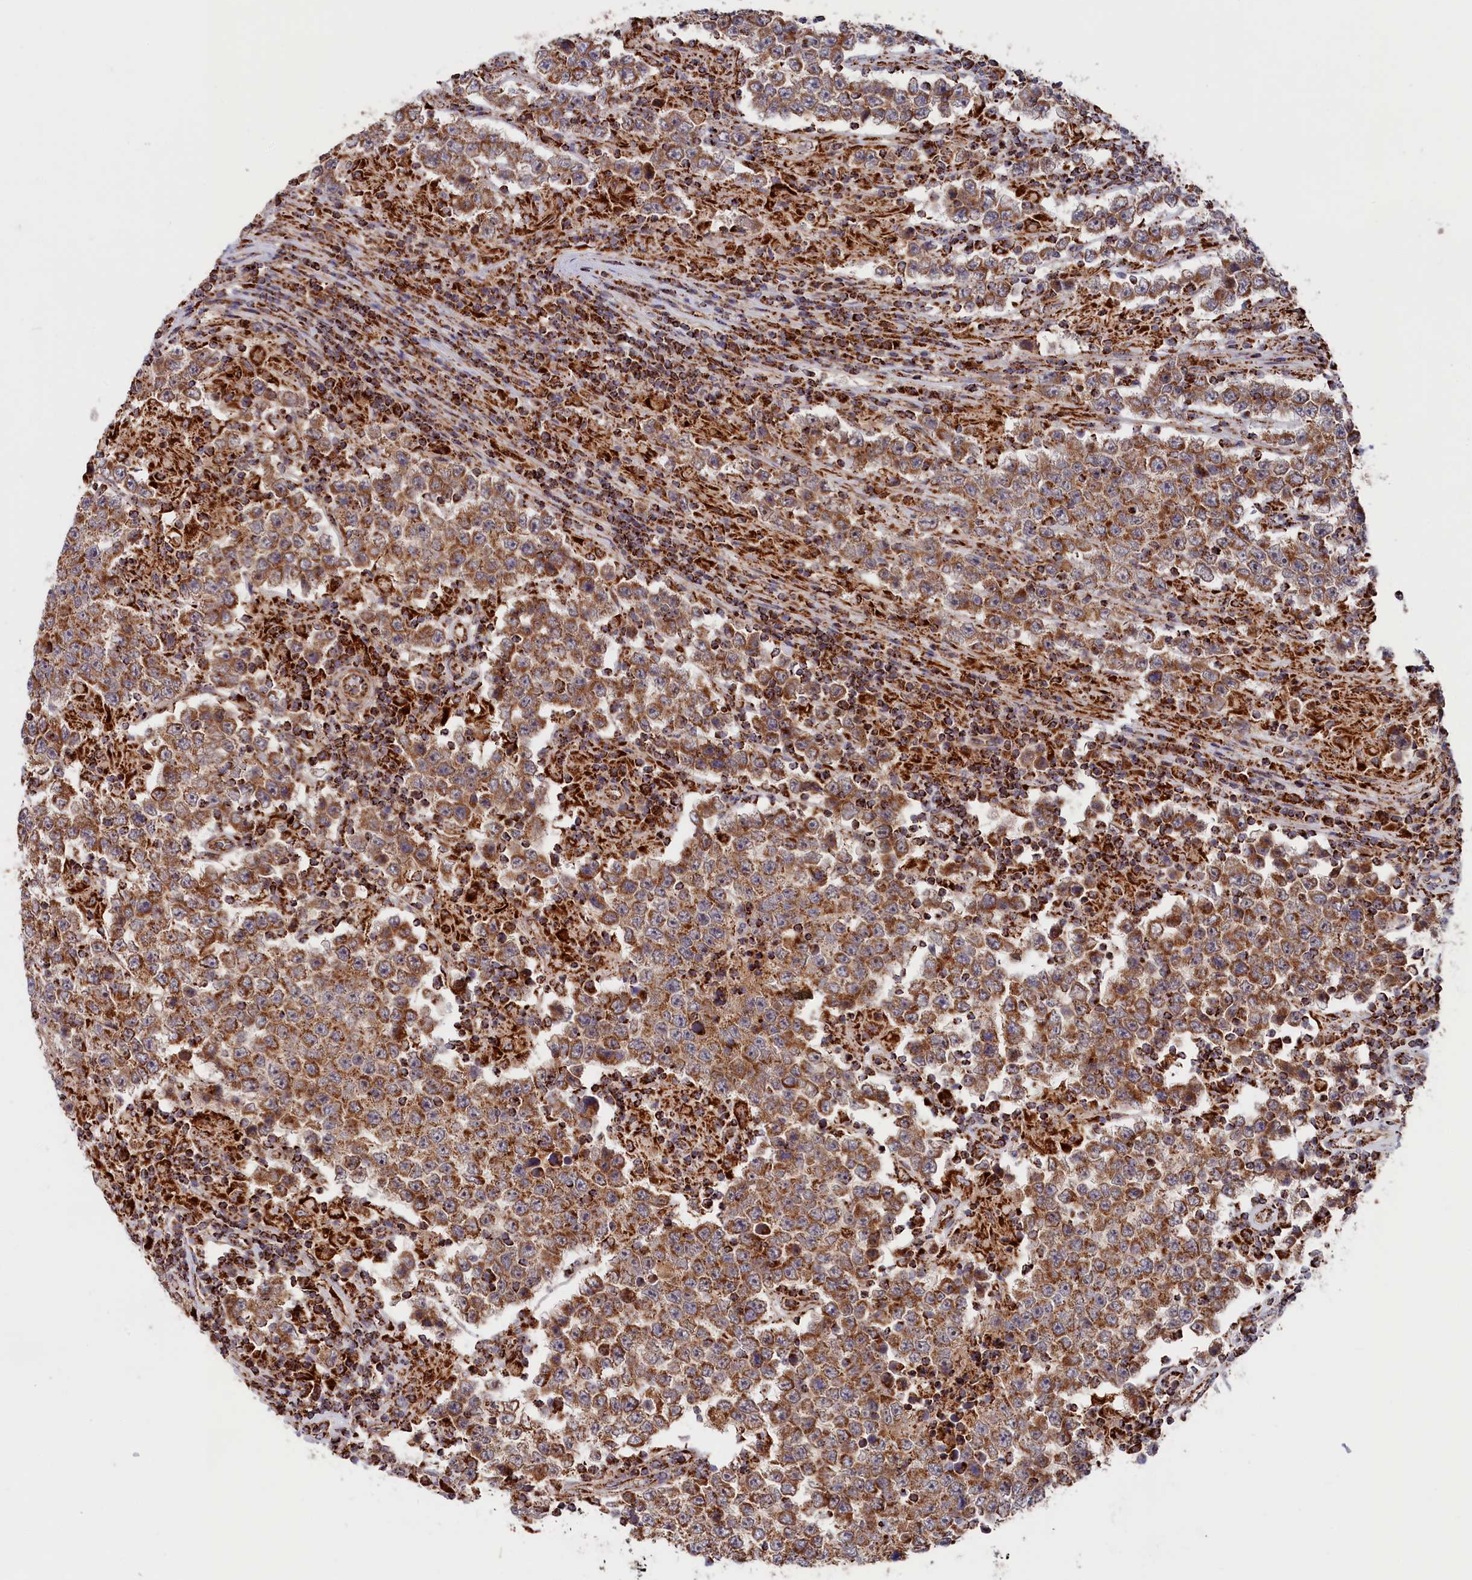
{"staining": {"intensity": "moderate", "quantity": ">75%", "location": "cytoplasmic/membranous"}, "tissue": "testis cancer", "cell_type": "Tumor cells", "image_type": "cancer", "snomed": [{"axis": "morphology", "description": "Normal tissue, NOS"}, {"axis": "morphology", "description": "Urothelial carcinoma, High grade"}, {"axis": "morphology", "description": "Seminoma, NOS"}, {"axis": "morphology", "description": "Carcinoma, Embryonal, NOS"}, {"axis": "topography", "description": "Urinary bladder"}, {"axis": "topography", "description": "Testis"}], "caption": "Testis seminoma stained for a protein (brown) reveals moderate cytoplasmic/membranous positive expression in approximately >75% of tumor cells.", "gene": "MACROD1", "patient": {"sex": "male", "age": 41}}